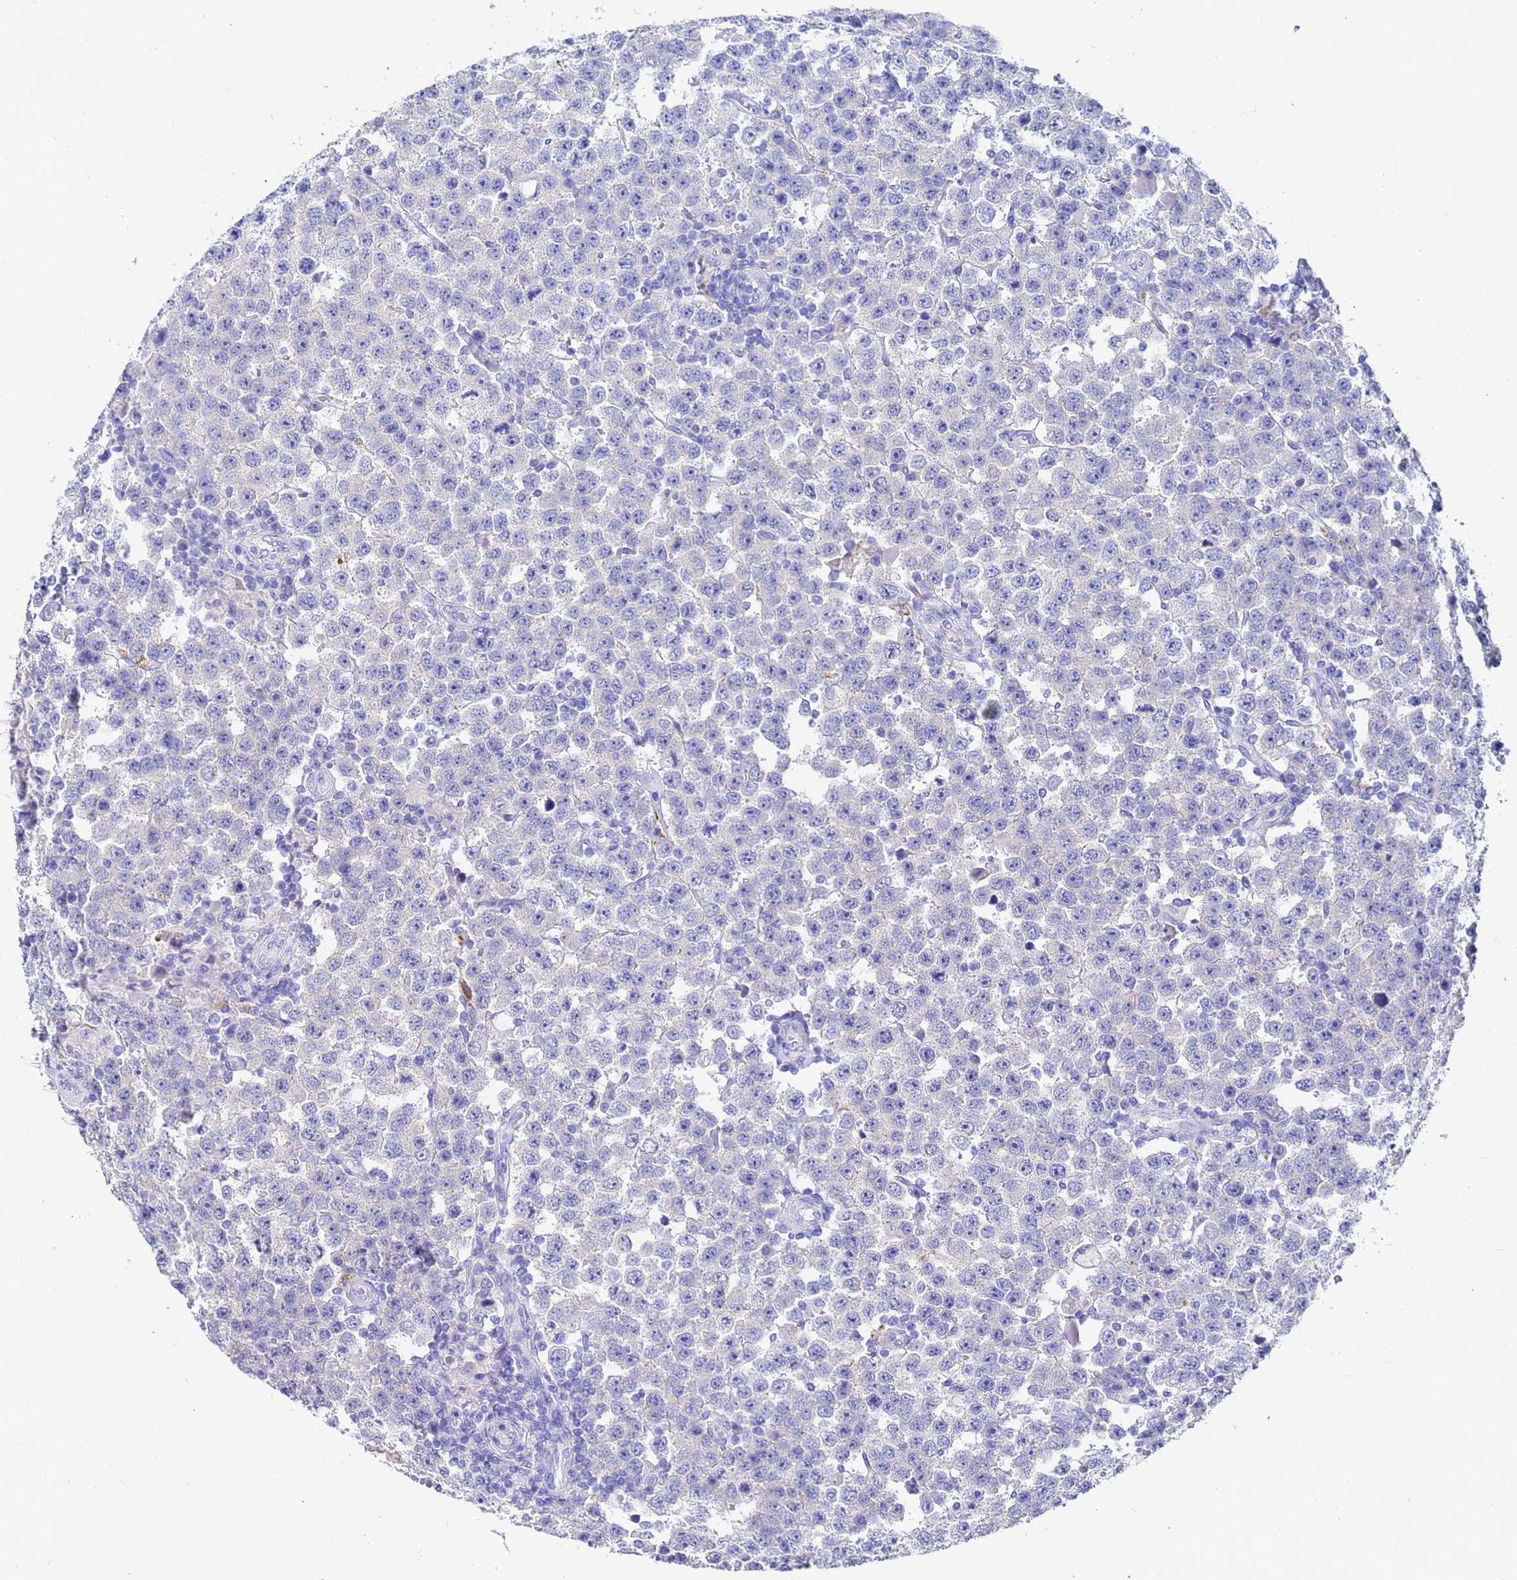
{"staining": {"intensity": "negative", "quantity": "none", "location": "none"}, "tissue": "testis cancer", "cell_type": "Tumor cells", "image_type": "cancer", "snomed": [{"axis": "morphology", "description": "Seminoma, NOS"}, {"axis": "topography", "description": "Testis"}], "caption": "Tumor cells show no significant positivity in testis seminoma.", "gene": "C2orf72", "patient": {"sex": "male", "age": 28}}